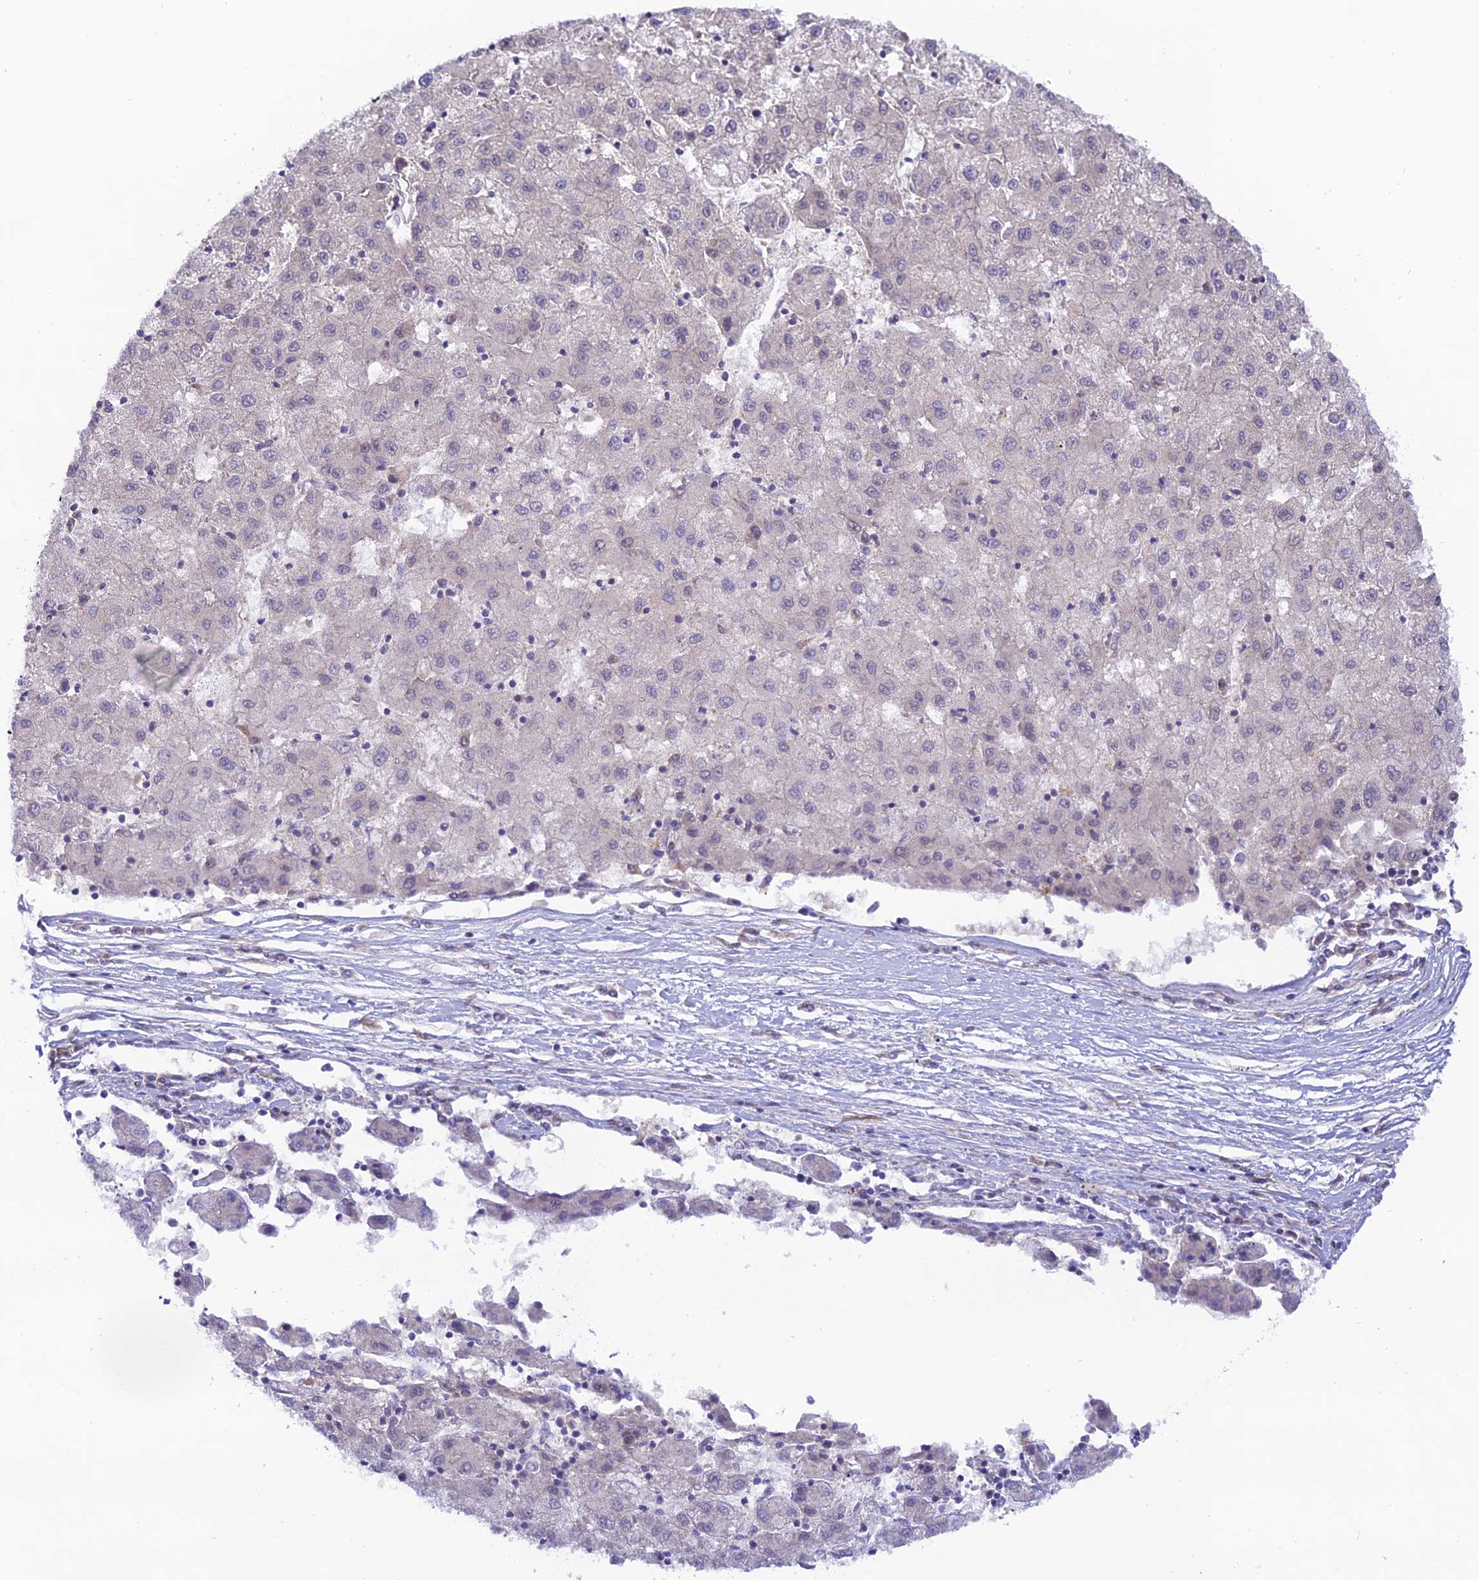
{"staining": {"intensity": "negative", "quantity": "none", "location": "none"}, "tissue": "liver cancer", "cell_type": "Tumor cells", "image_type": "cancer", "snomed": [{"axis": "morphology", "description": "Carcinoma, Hepatocellular, NOS"}, {"axis": "topography", "description": "Liver"}], "caption": "This is a micrograph of immunohistochemistry (IHC) staining of liver hepatocellular carcinoma, which shows no staining in tumor cells. The staining is performed using DAB brown chromogen with nuclei counter-stained in using hematoxylin.", "gene": "TRIM40", "patient": {"sex": "male", "age": 72}}